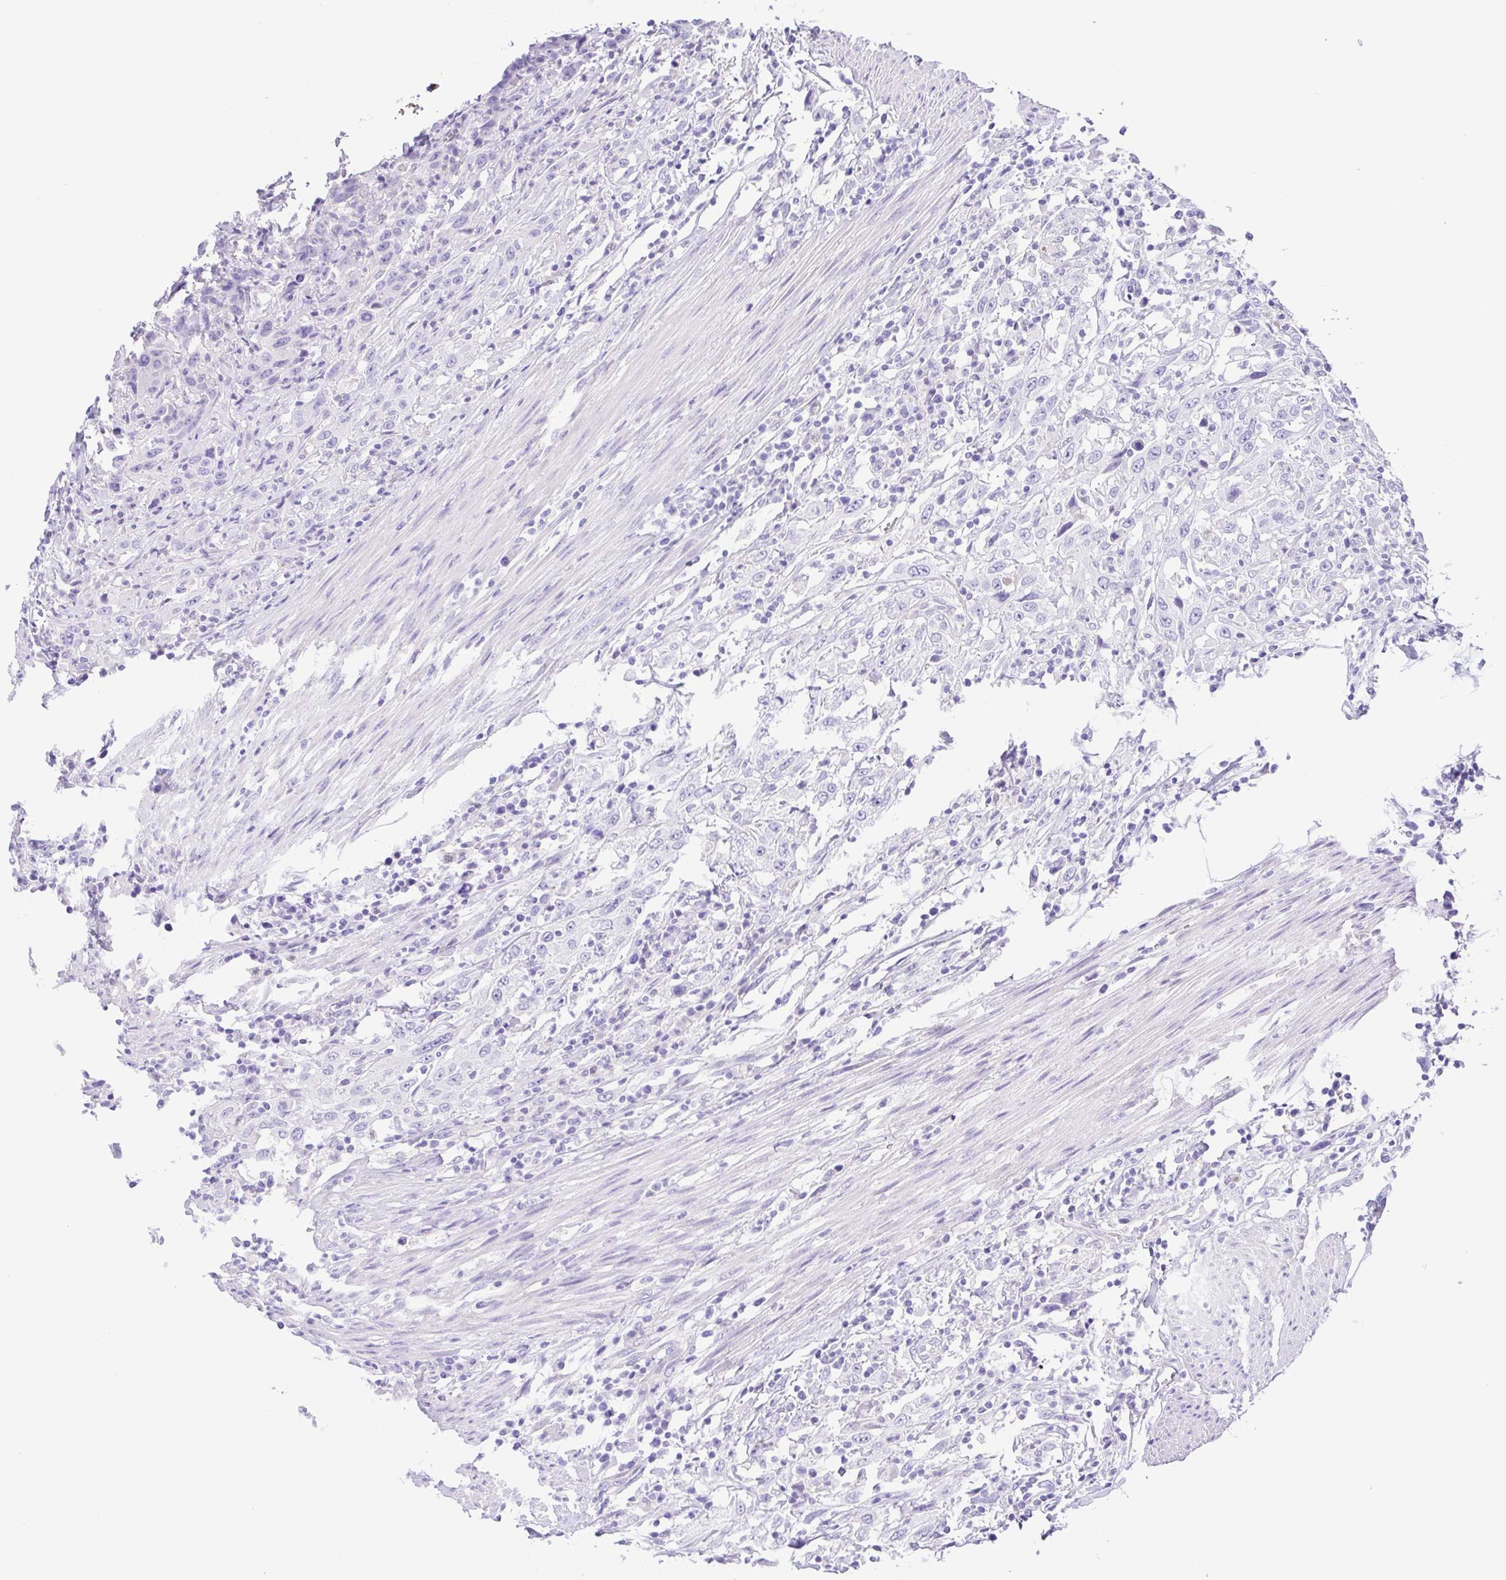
{"staining": {"intensity": "negative", "quantity": "none", "location": "none"}, "tissue": "urothelial cancer", "cell_type": "Tumor cells", "image_type": "cancer", "snomed": [{"axis": "morphology", "description": "Urothelial carcinoma, High grade"}, {"axis": "topography", "description": "Urinary bladder"}], "caption": "Tumor cells are negative for brown protein staining in urothelial cancer.", "gene": "EPB42", "patient": {"sex": "male", "age": 61}}